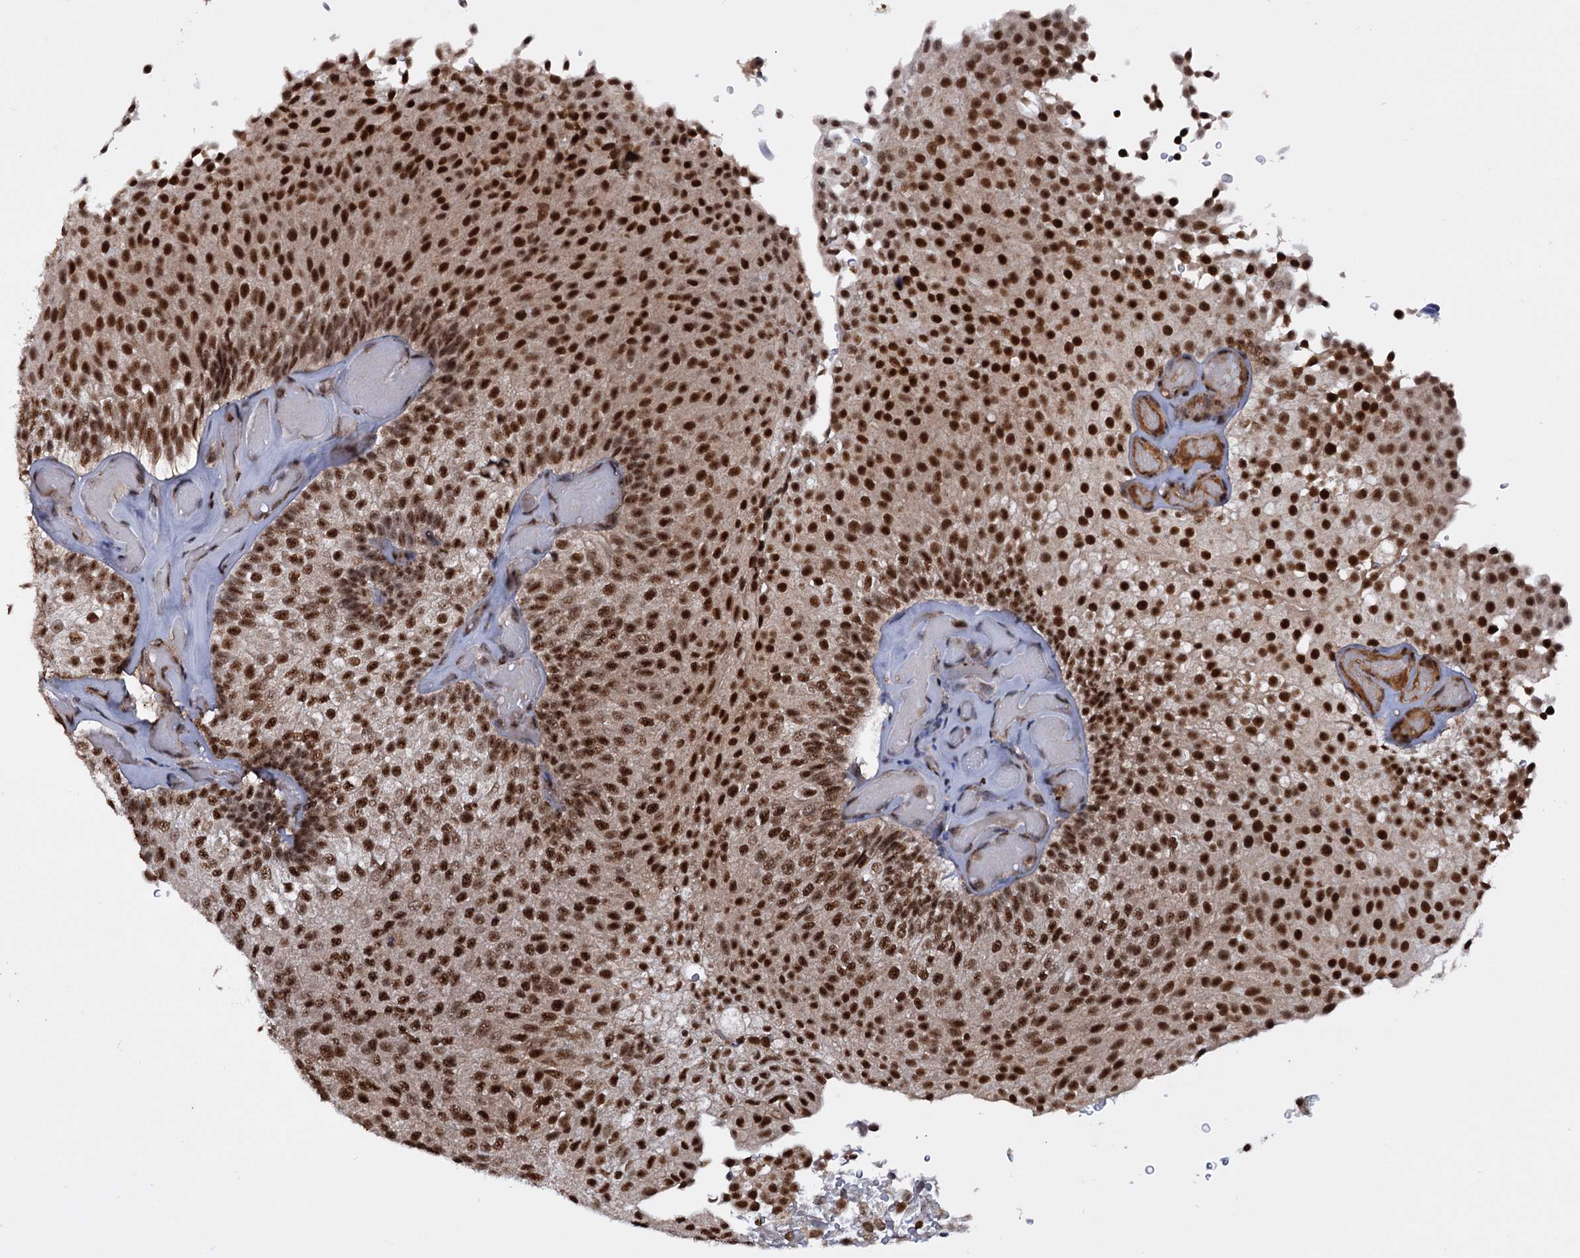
{"staining": {"intensity": "strong", "quantity": ">75%", "location": "nuclear"}, "tissue": "urothelial cancer", "cell_type": "Tumor cells", "image_type": "cancer", "snomed": [{"axis": "morphology", "description": "Urothelial carcinoma, Low grade"}, {"axis": "topography", "description": "Urinary bladder"}], "caption": "Immunohistochemistry (IHC) (DAB (3,3'-diaminobenzidine)) staining of human urothelial cancer displays strong nuclear protein expression in approximately >75% of tumor cells.", "gene": "TBC1D12", "patient": {"sex": "male", "age": 78}}